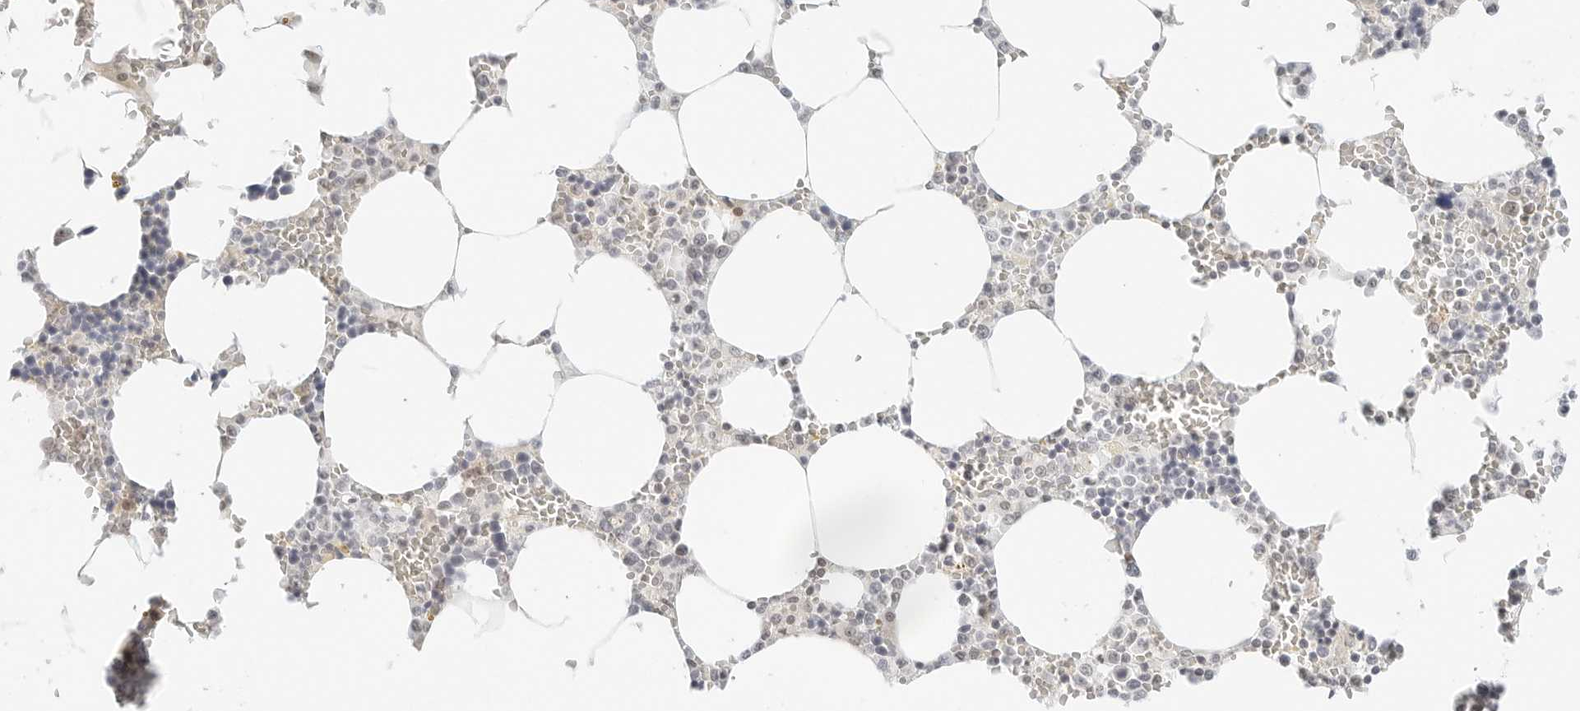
{"staining": {"intensity": "moderate", "quantity": "<25%", "location": "cytoplasmic/membranous"}, "tissue": "bone marrow", "cell_type": "Hematopoietic cells", "image_type": "normal", "snomed": [{"axis": "morphology", "description": "Normal tissue, NOS"}, {"axis": "topography", "description": "Bone marrow"}], "caption": "Protein expression analysis of normal human bone marrow reveals moderate cytoplasmic/membranous positivity in approximately <25% of hematopoietic cells. Using DAB (brown) and hematoxylin (blue) stains, captured at high magnification using brightfield microscopy.", "gene": "NEO1", "patient": {"sex": "male", "age": 70}}